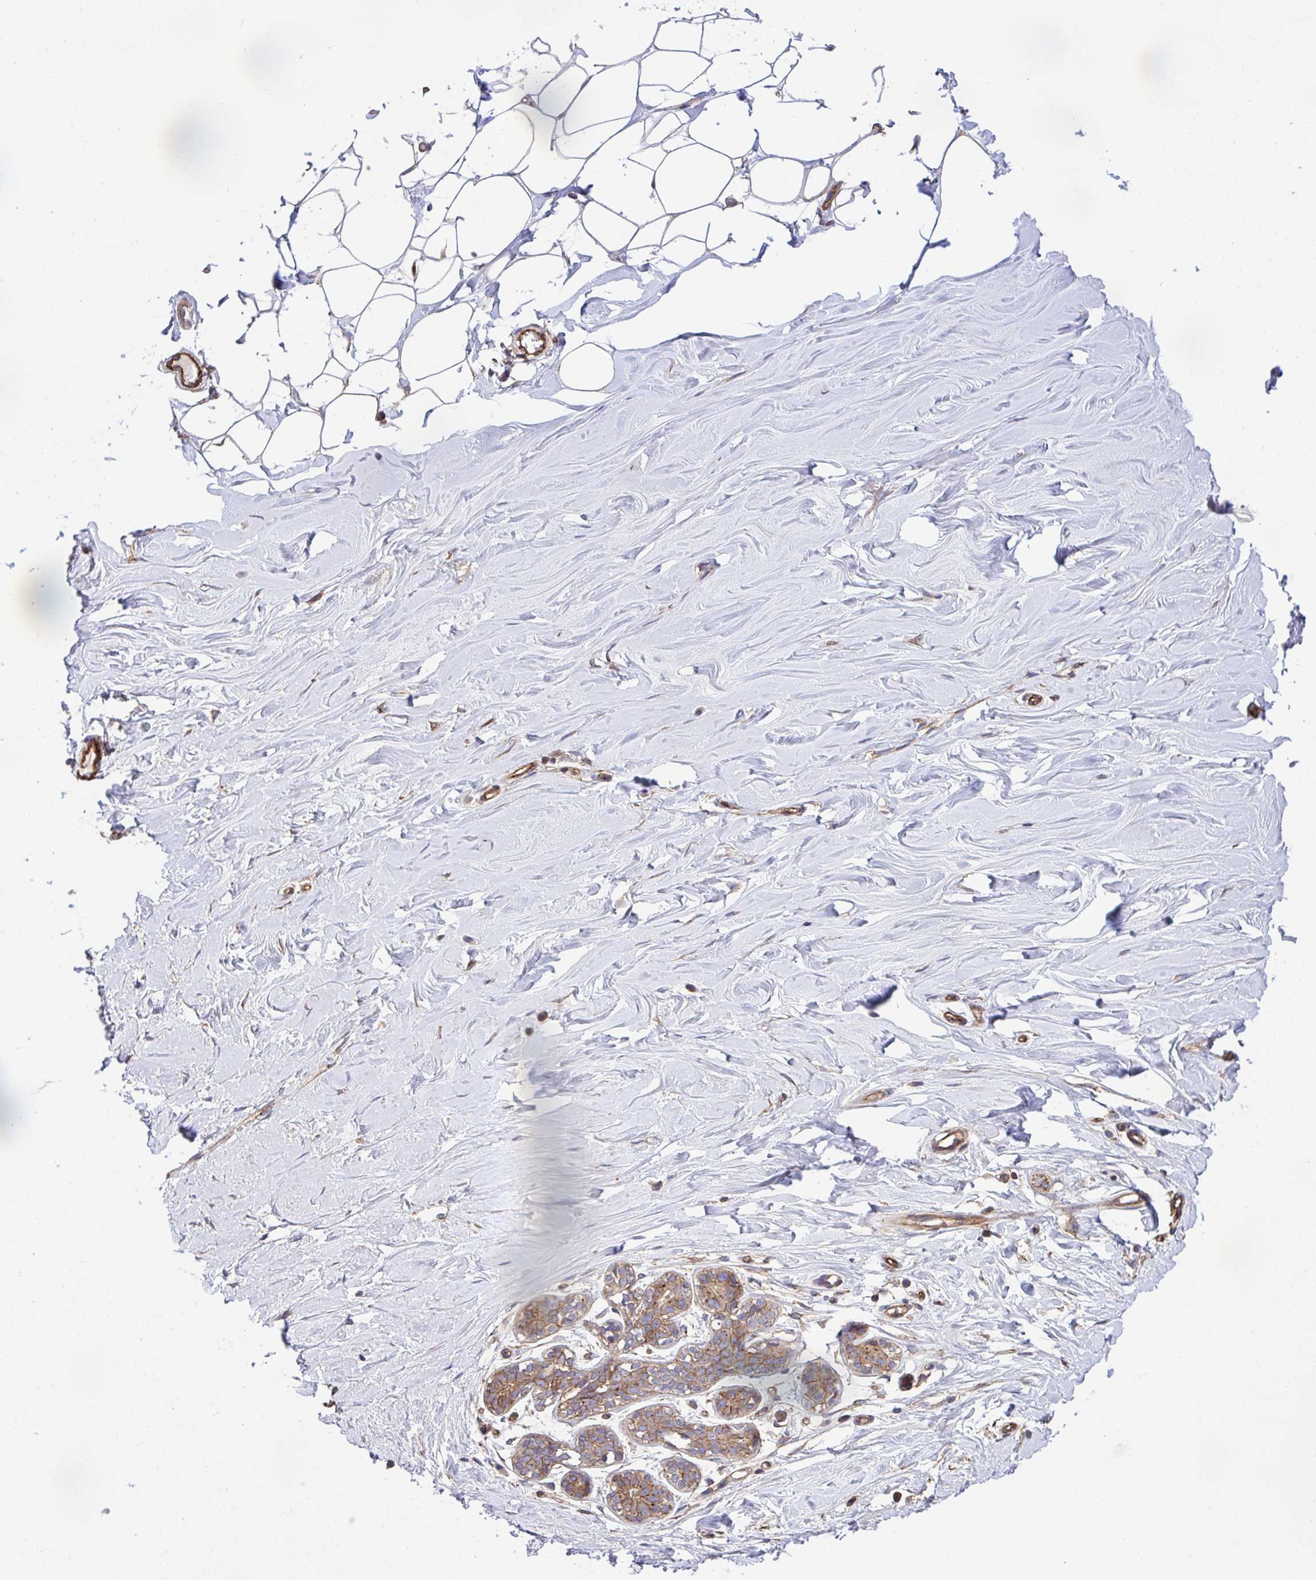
{"staining": {"intensity": "negative", "quantity": "none", "location": "none"}, "tissue": "breast", "cell_type": "Adipocytes", "image_type": "normal", "snomed": [{"axis": "morphology", "description": "Normal tissue, NOS"}, {"axis": "topography", "description": "Breast"}], "caption": "IHC photomicrograph of unremarkable breast: breast stained with DAB (3,3'-diaminobenzidine) shows no significant protein staining in adipocytes.", "gene": "C4orf36", "patient": {"sex": "female", "age": 27}}